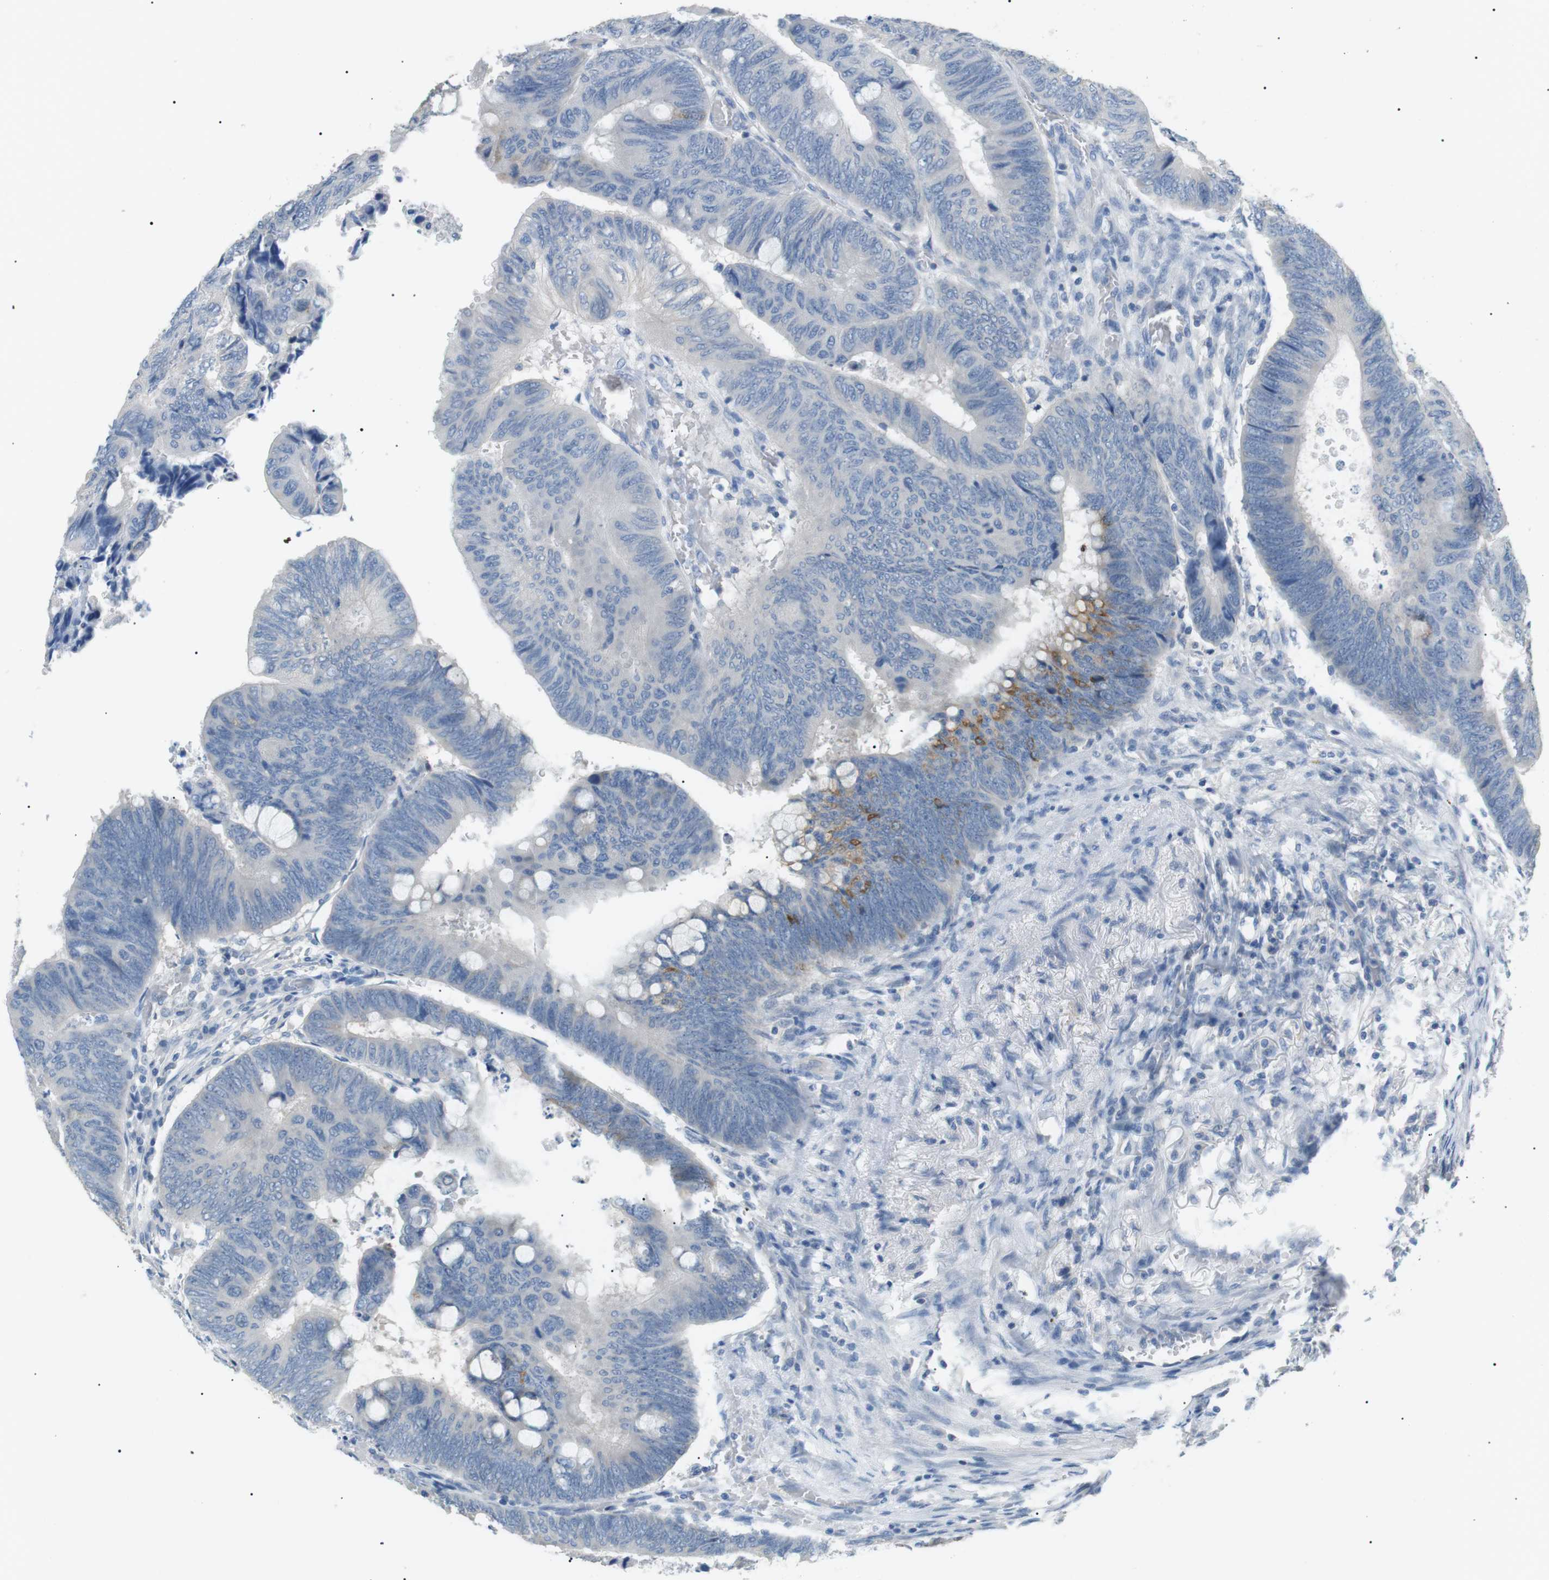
{"staining": {"intensity": "moderate", "quantity": "<25%", "location": "cytoplasmic/membranous"}, "tissue": "colorectal cancer", "cell_type": "Tumor cells", "image_type": "cancer", "snomed": [{"axis": "morphology", "description": "Normal tissue, NOS"}, {"axis": "morphology", "description": "Adenocarcinoma, NOS"}, {"axis": "topography", "description": "Rectum"}, {"axis": "topography", "description": "Peripheral nerve tissue"}], "caption": "A histopathology image showing moderate cytoplasmic/membranous expression in approximately <25% of tumor cells in colorectal adenocarcinoma, as visualized by brown immunohistochemical staining.", "gene": "CDH26", "patient": {"sex": "male", "age": 92}}